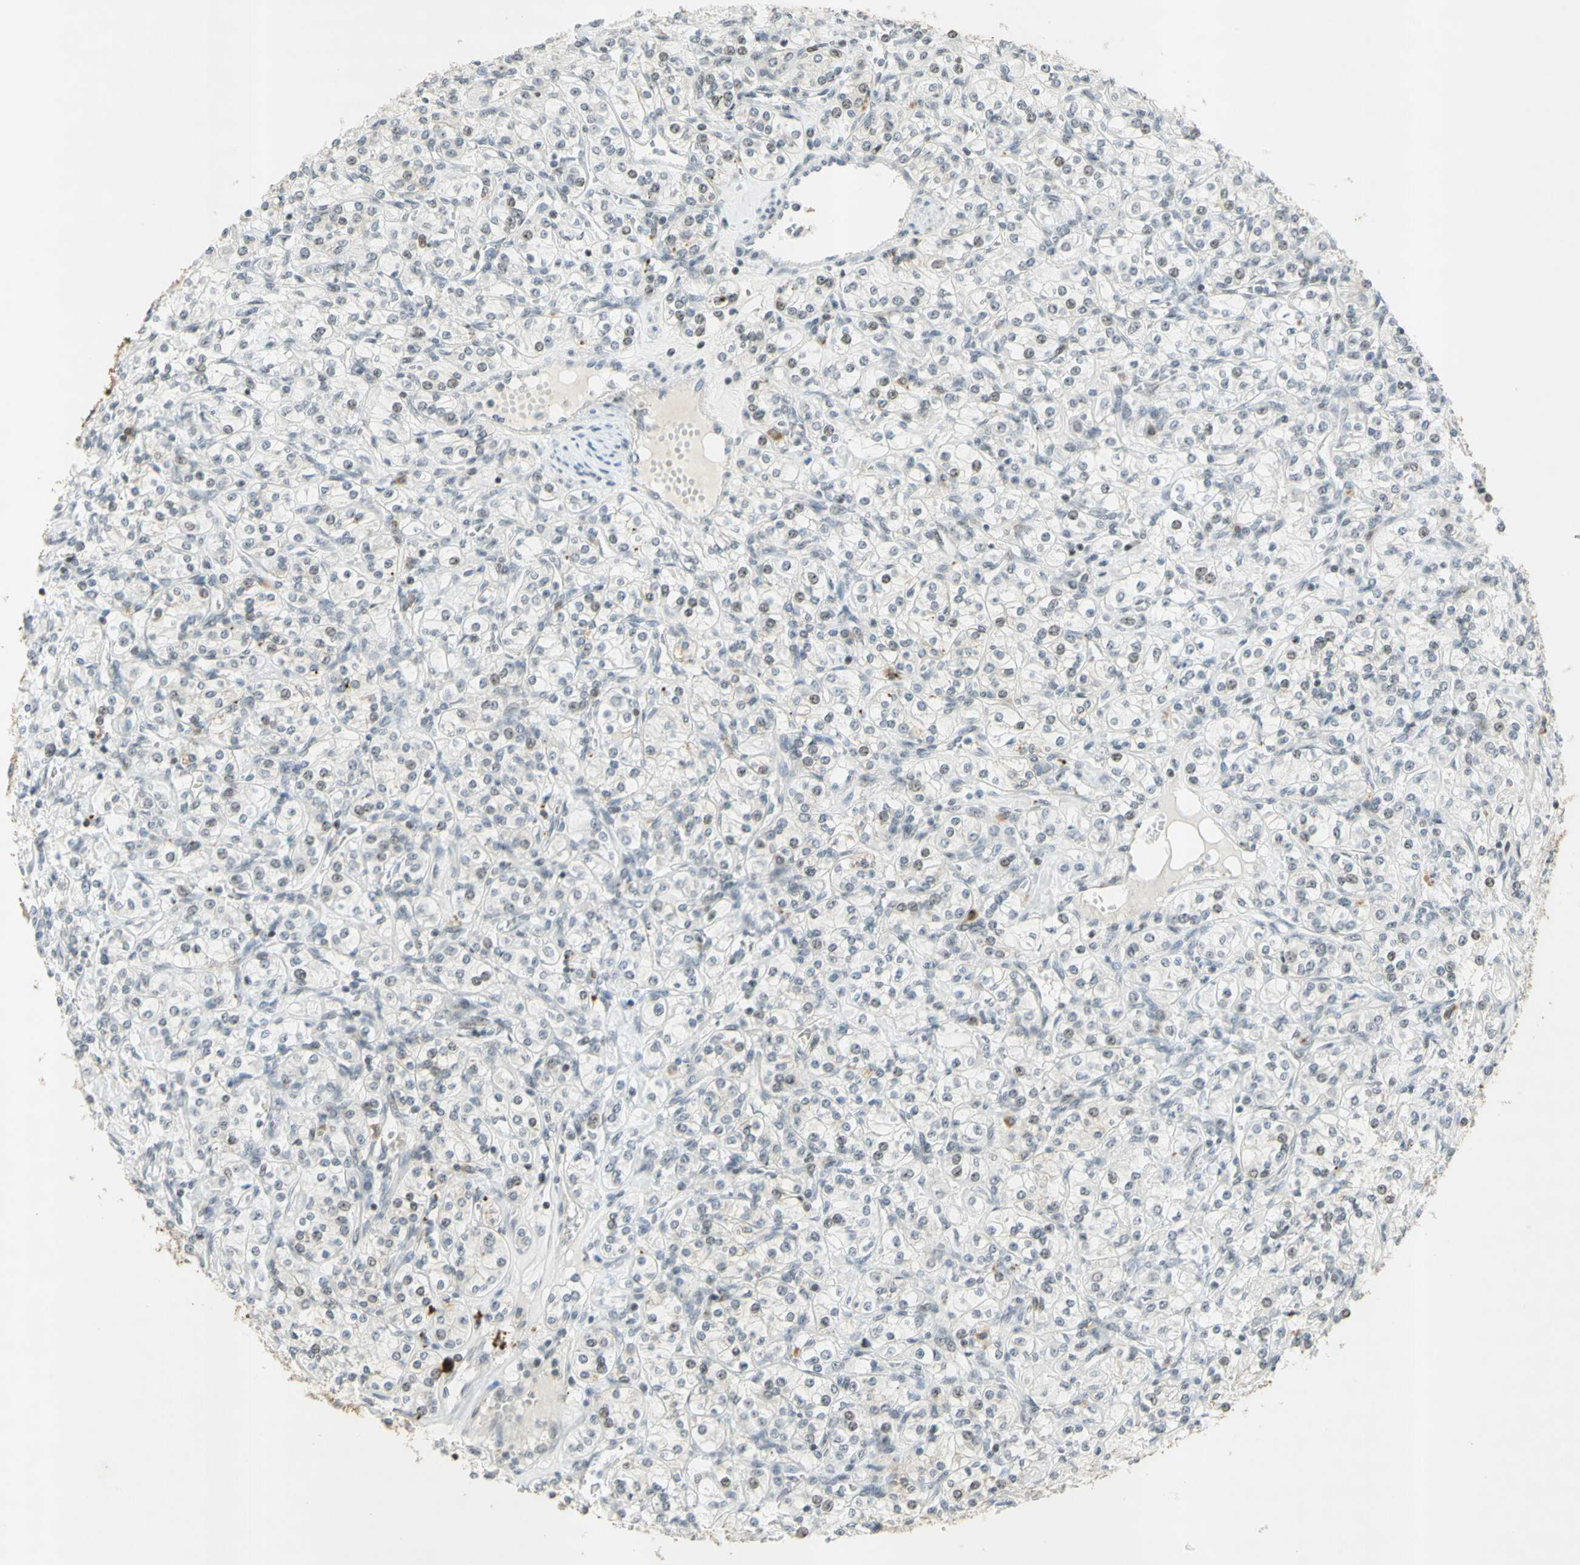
{"staining": {"intensity": "moderate", "quantity": "25%-75%", "location": "nuclear"}, "tissue": "renal cancer", "cell_type": "Tumor cells", "image_type": "cancer", "snomed": [{"axis": "morphology", "description": "Adenocarcinoma, NOS"}, {"axis": "topography", "description": "Kidney"}], "caption": "A brown stain highlights moderate nuclear staining of a protein in adenocarcinoma (renal) tumor cells.", "gene": "IRF1", "patient": {"sex": "male", "age": 77}}